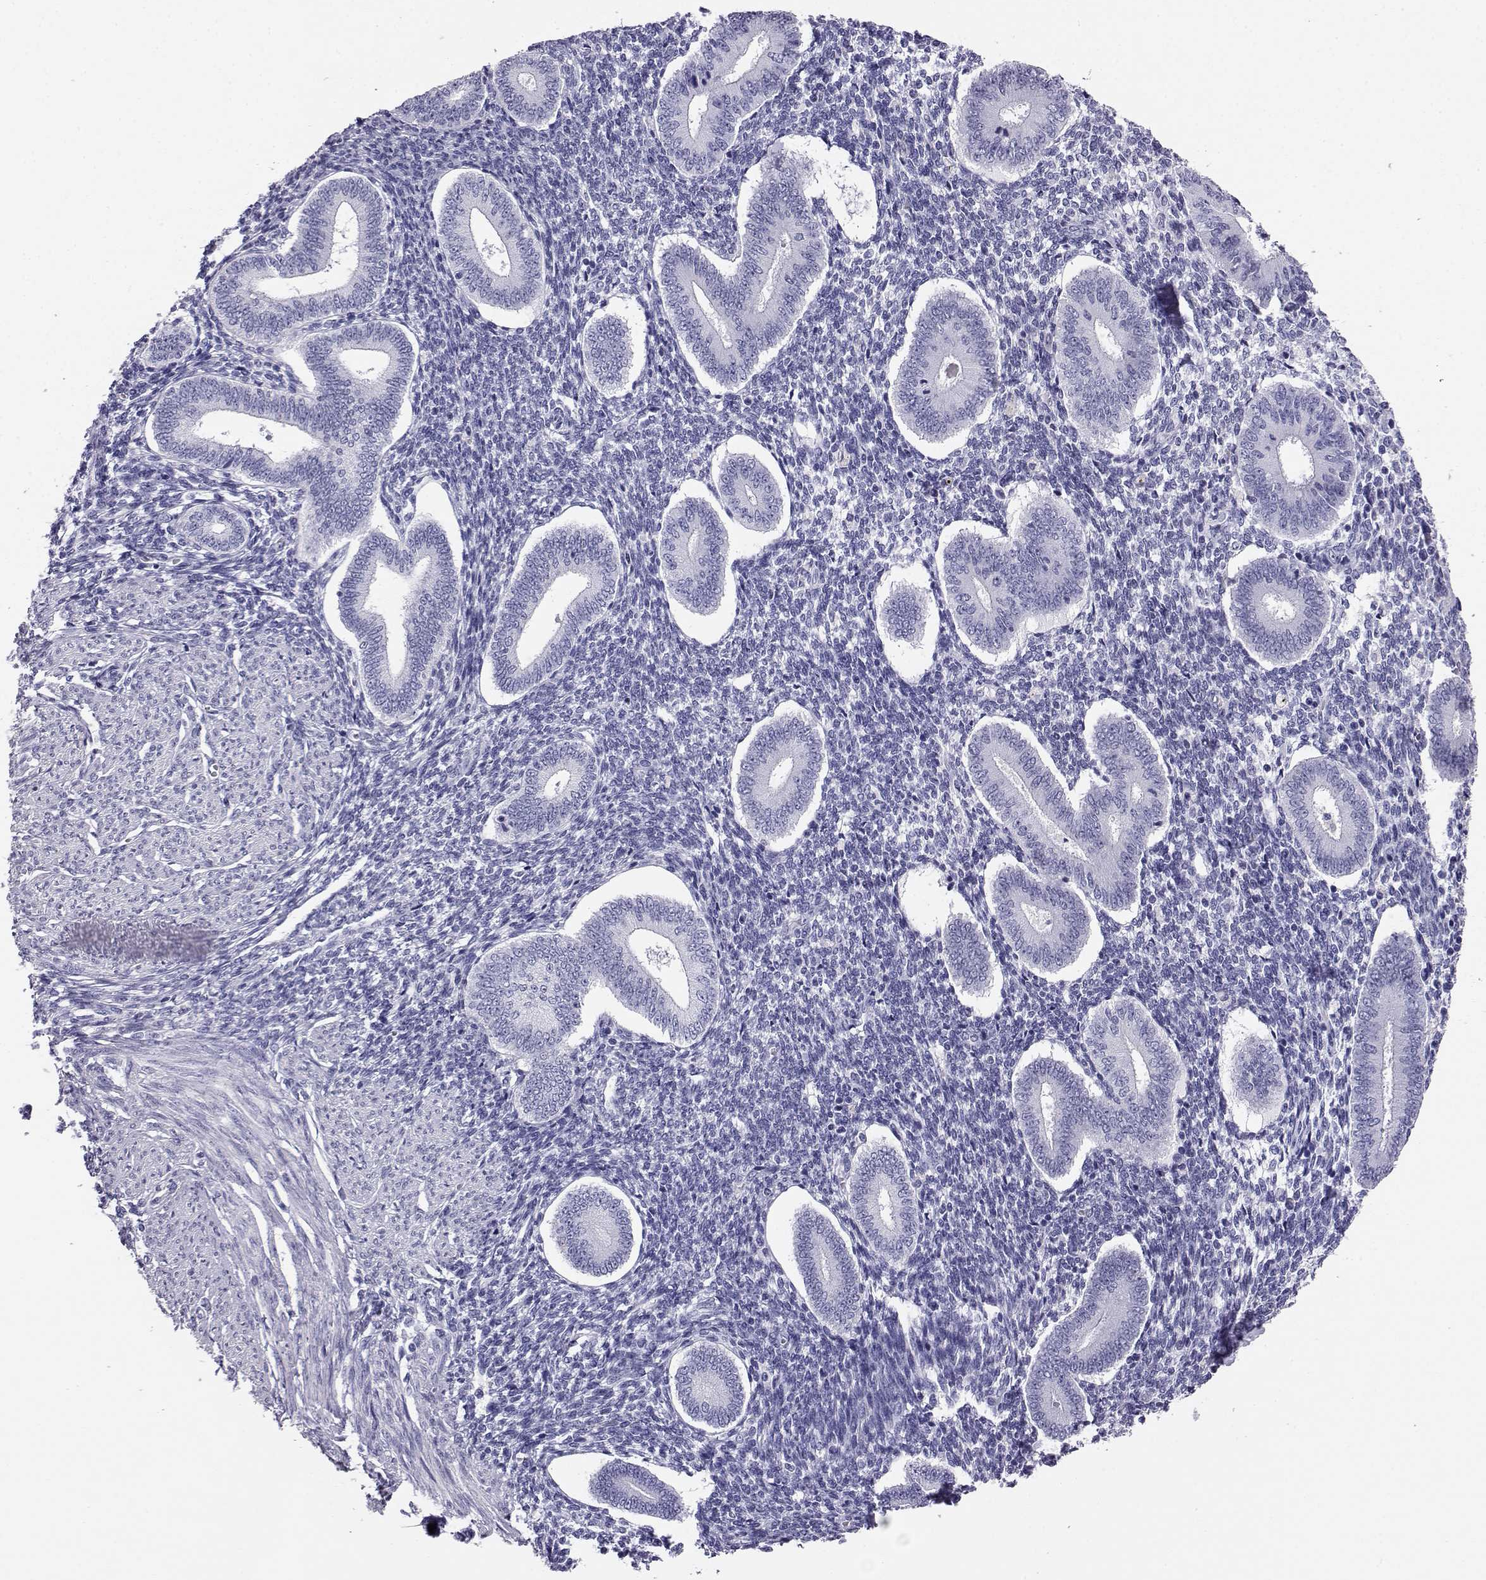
{"staining": {"intensity": "negative", "quantity": "none", "location": "none"}, "tissue": "endometrium", "cell_type": "Cells in endometrial stroma", "image_type": "normal", "snomed": [{"axis": "morphology", "description": "Normal tissue, NOS"}, {"axis": "topography", "description": "Endometrium"}], "caption": "High power microscopy photomicrograph of an immunohistochemistry micrograph of normal endometrium, revealing no significant expression in cells in endometrial stroma. (DAB immunohistochemistry with hematoxylin counter stain).", "gene": "AKR1B1", "patient": {"sex": "female", "age": 40}}